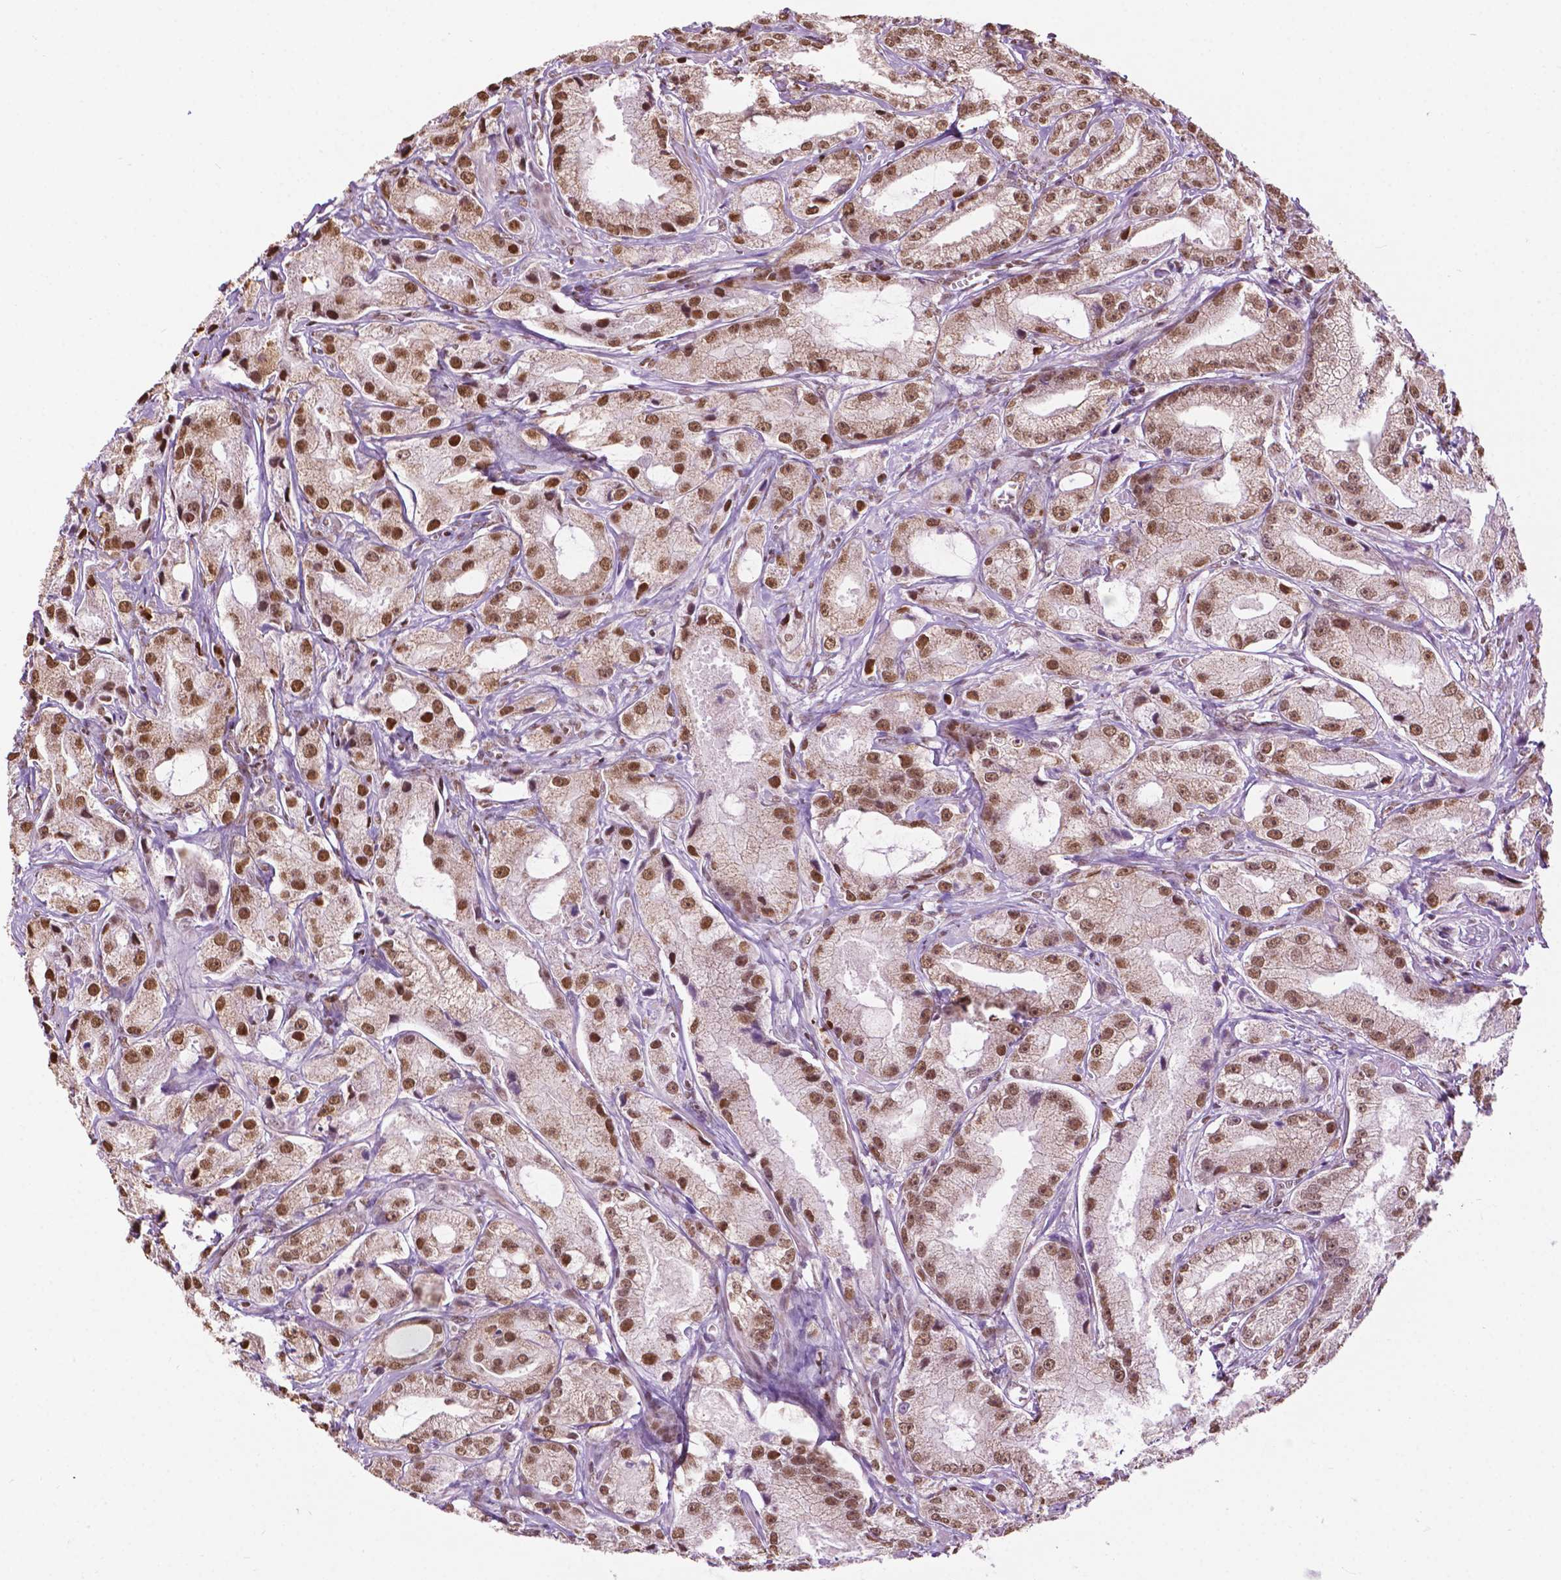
{"staining": {"intensity": "moderate", "quantity": ">75%", "location": "cytoplasmic/membranous,nuclear"}, "tissue": "prostate cancer", "cell_type": "Tumor cells", "image_type": "cancer", "snomed": [{"axis": "morphology", "description": "Adenocarcinoma, High grade"}, {"axis": "topography", "description": "Prostate"}], "caption": "Prostate adenocarcinoma (high-grade) tissue demonstrates moderate cytoplasmic/membranous and nuclear staining in about >75% of tumor cells", "gene": "COL23A1", "patient": {"sex": "male", "age": 64}}